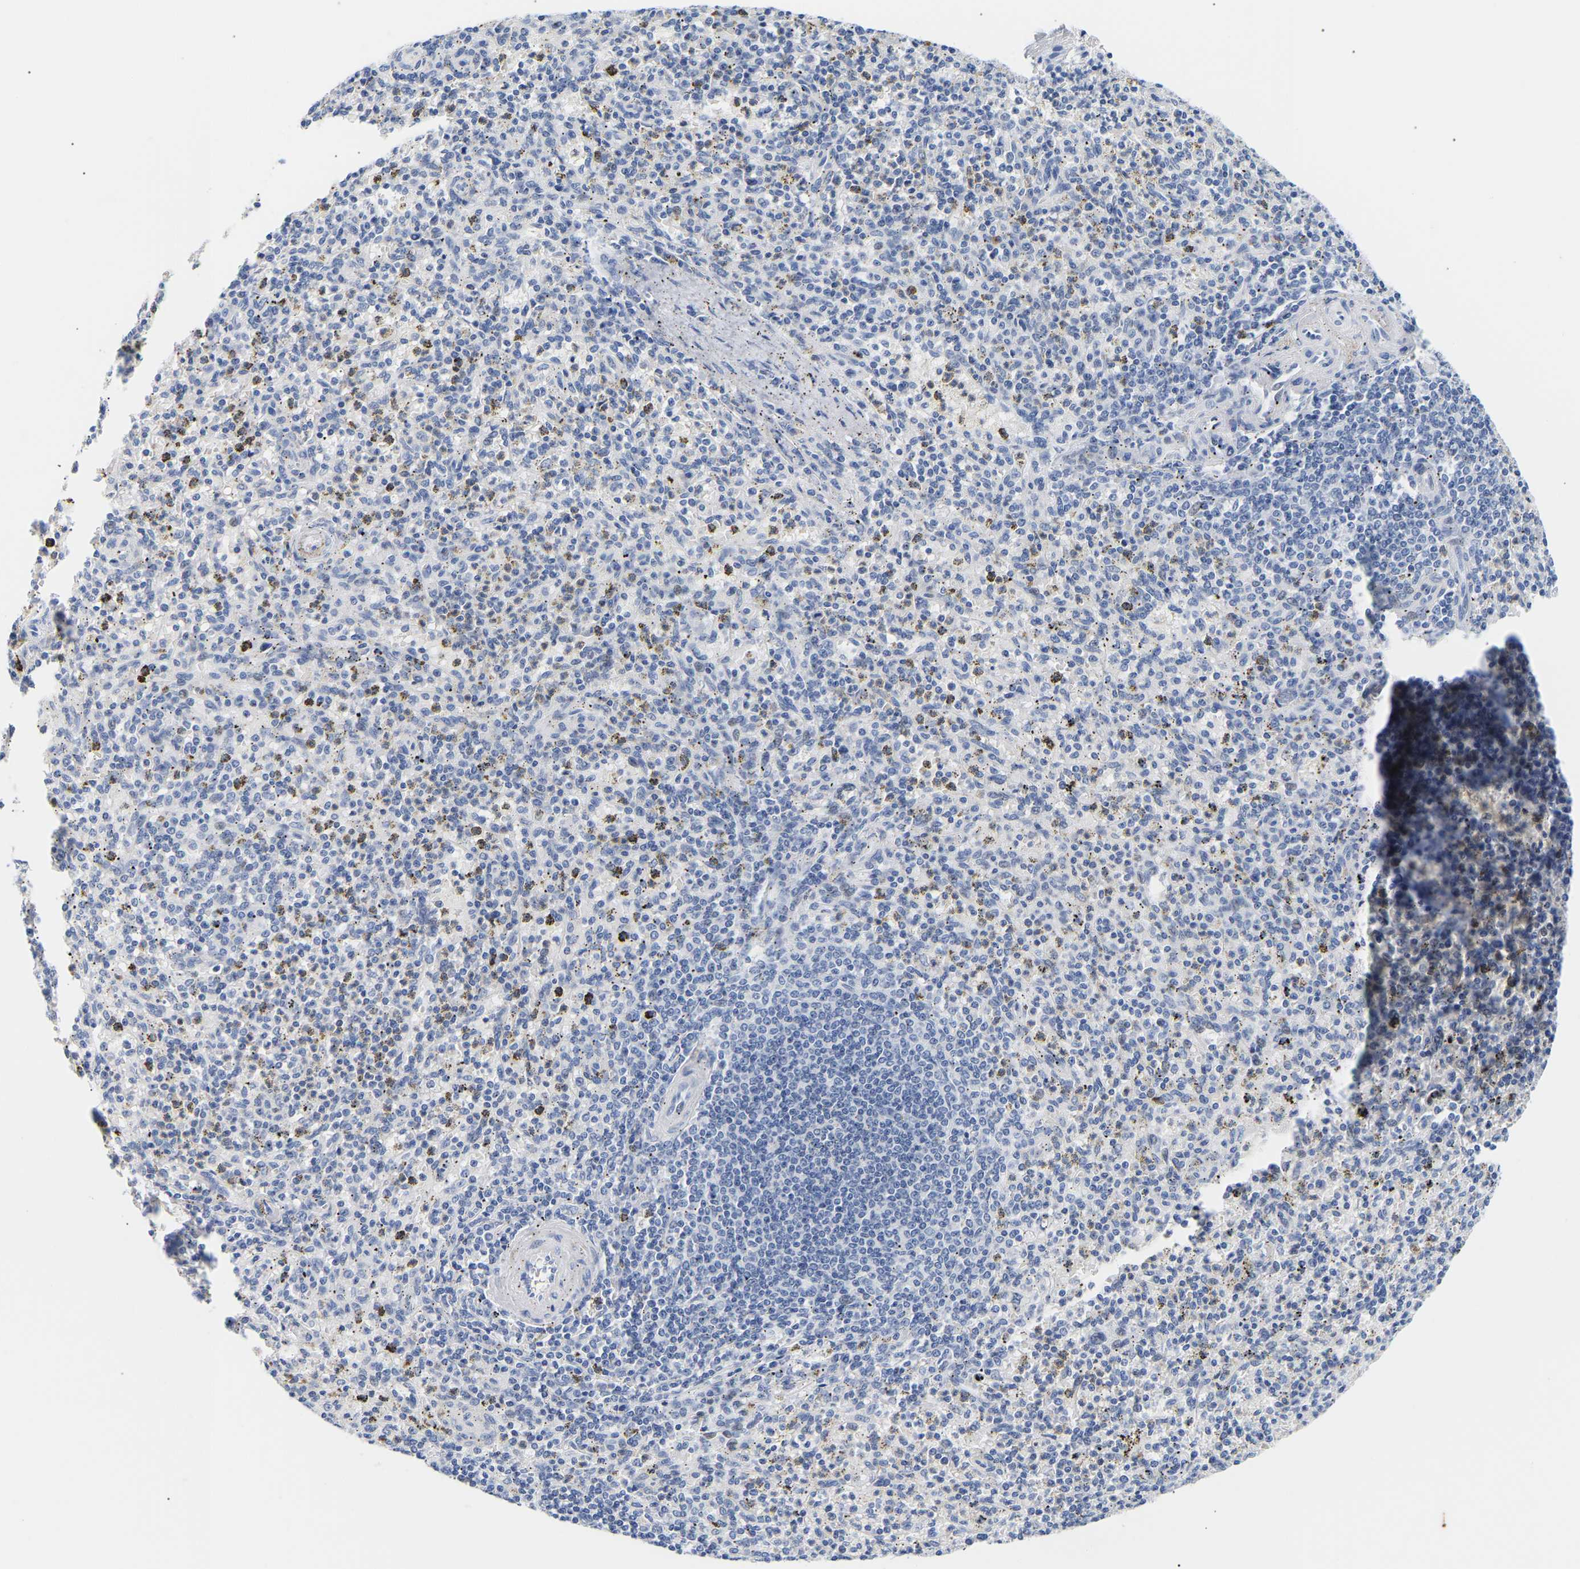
{"staining": {"intensity": "negative", "quantity": "none", "location": "none"}, "tissue": "spleen", "cell_type": "Cells in red pulp", "image_type": "normal", "snomed": [{"axis": "morphology", "description": "Normal tissue, NOS"}, {"axis": "topography", "description": "Spleen"}], "caption": "Spleen stained for a protein using IHC reveals no staining cells in red pulp.", "gene": "SPINK2", "patient": {"sex": "male", "age": 72}}